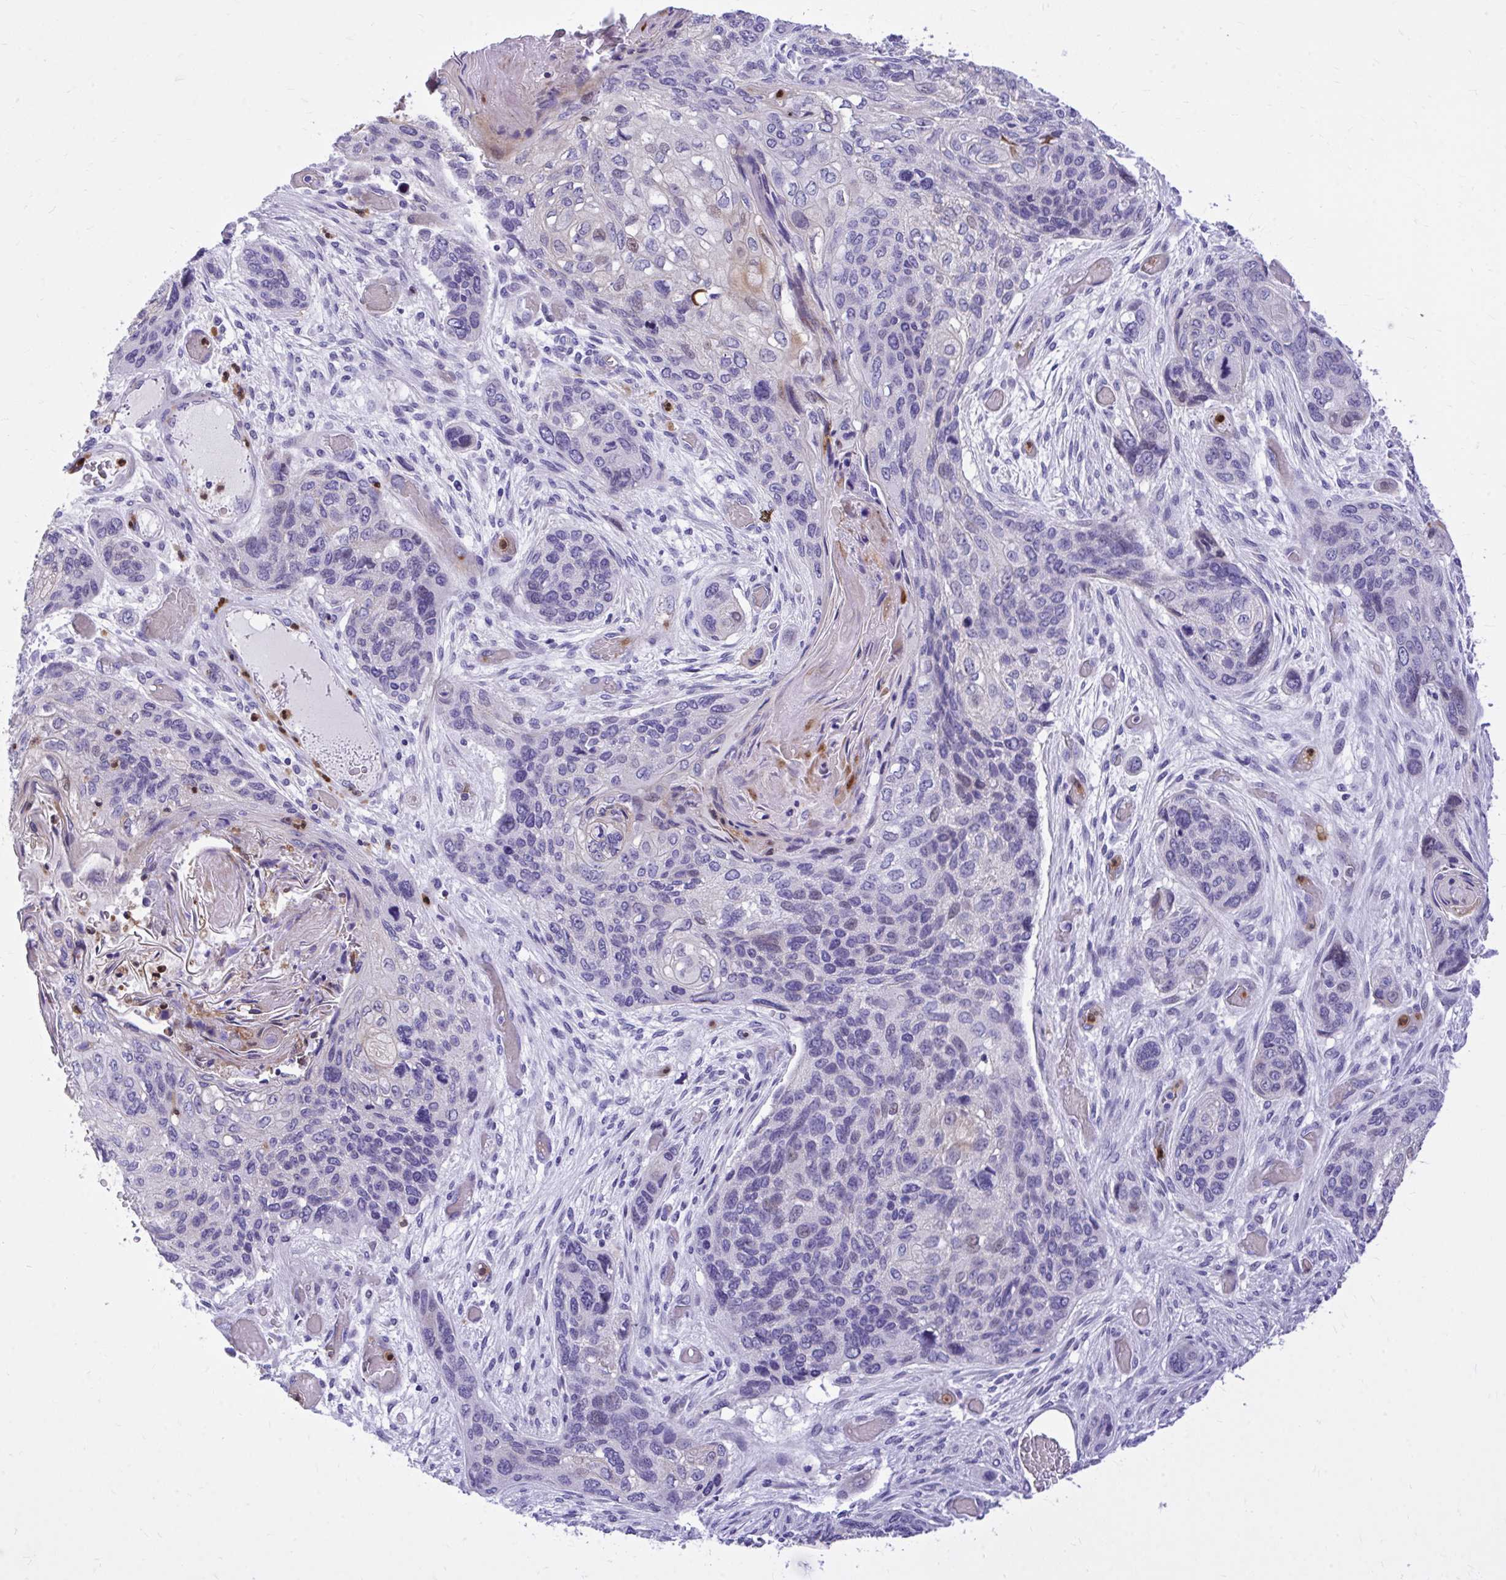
{"staining": {"intensity": "negative", "quantity": "none", "location": "none"}, "tissue": "lung cancer", "cell_type": "Tumor cells", "image_type": "cancer", "snomed": [{"axis": "morphology", "description": "Squamous cell carcinoma, NOS"}, {"axis": "morphology", "description": "Squamous cell carcinoma, metastatic, NOS"}, {"axis": "topography", "description": "Lymph node"}, {"axis": "topography", "description": "Lung"}], "caption": "This is an immunohistochemistry histopathology image of human lung metastatic squamous cell carcinoma. There is no staining in tumor cells.", "gene": "ADAMTSL1", "patient": {"sex": "male", "age": 41}}